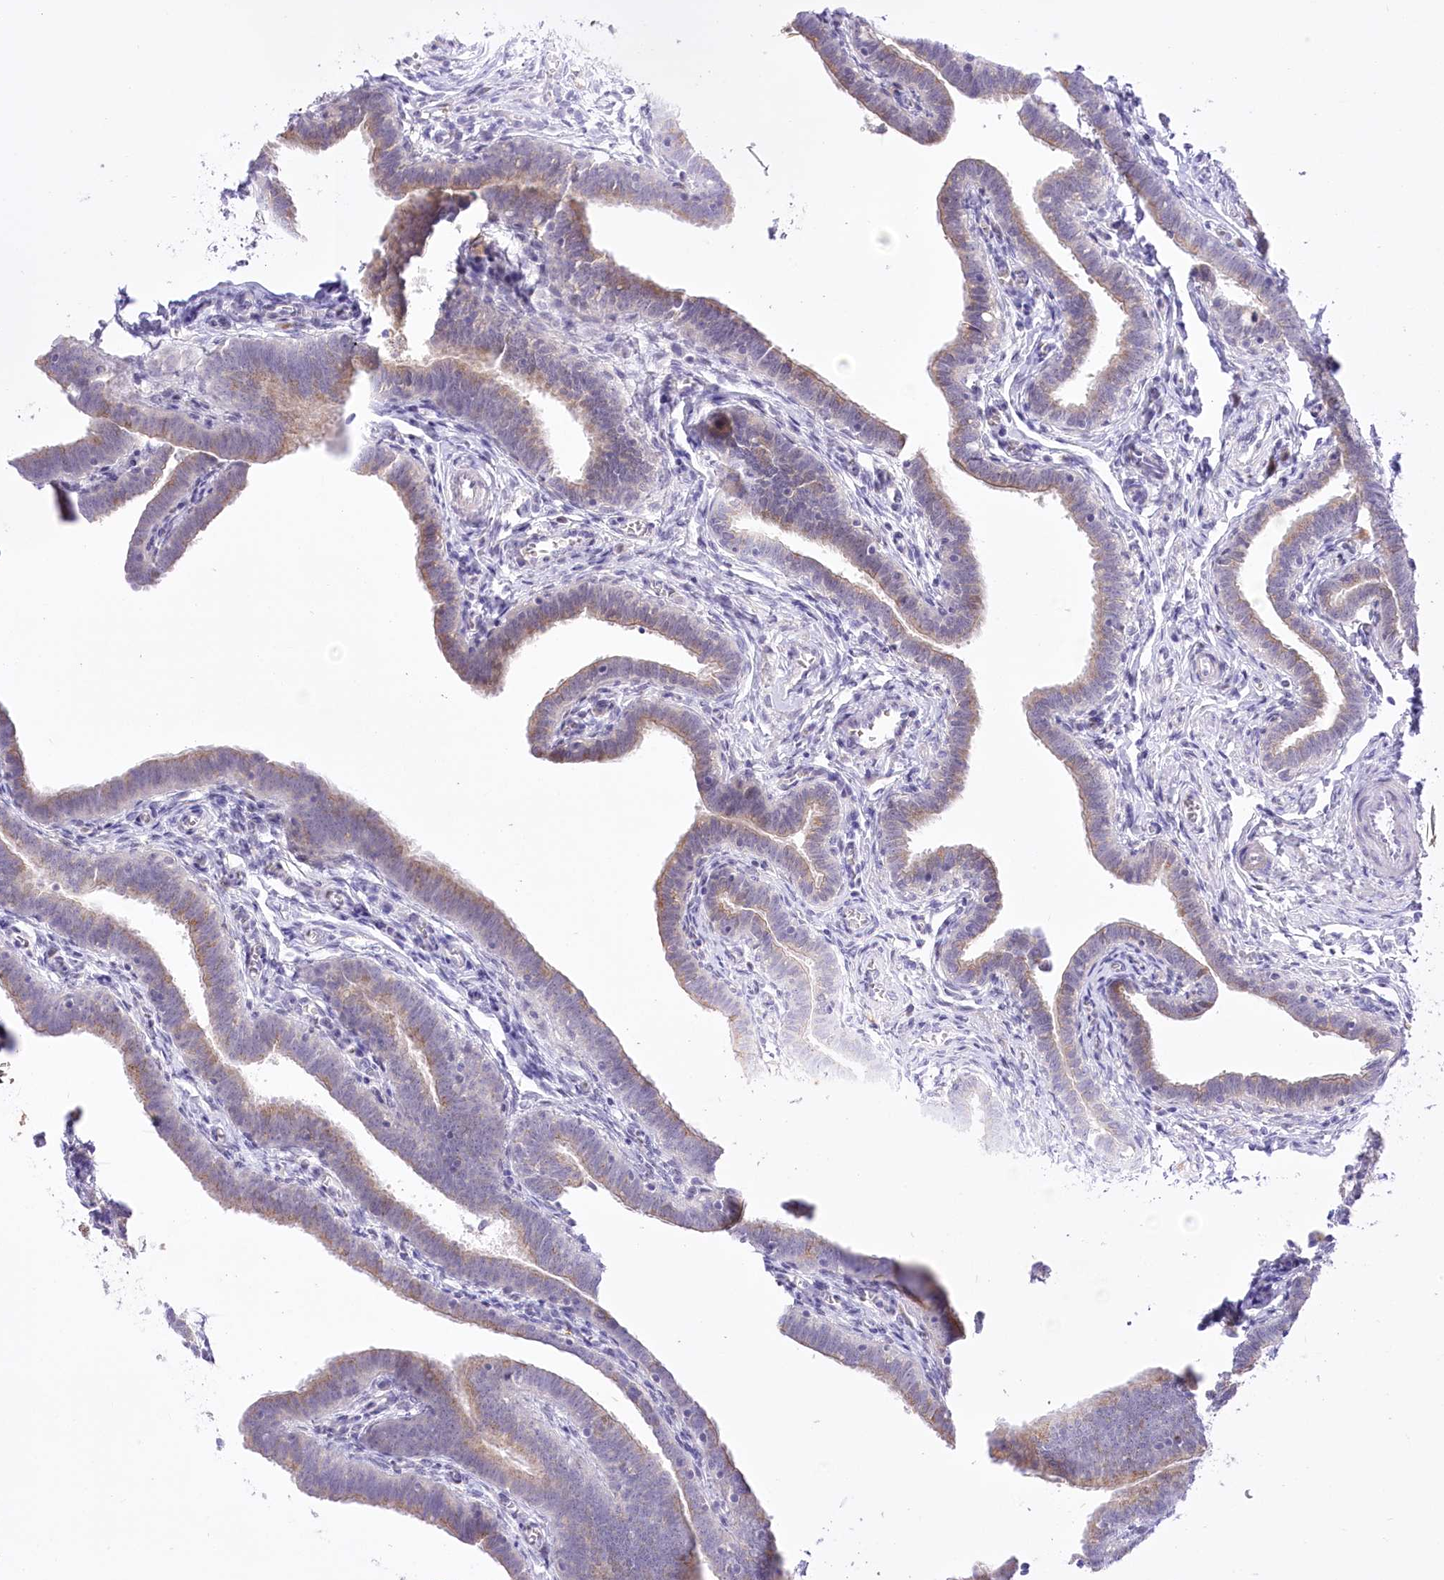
{"staining": {"intensity": "weak", "quantity": "25%-75%", "location": "cytoplasmic/membranous"}, "tissue": "fallopian tube", "cell_type": "Glandular cells", "image_type": "normal", "snomed": [{"axis": "morphology", "description": "Normal tissue, NOS"}, {"axis": "topography", "description": "Fallopian tube"}], "caption": "Brown immunohistochemical staining in unremarkable fallopian tube exhibits weak cytoplasmic/membranous positivity in approximately 25%-75% of glandular cells. Nuclei are stained in blue.", "gene": "BEND7", "patient": {"sex": "female", "age": 36}}